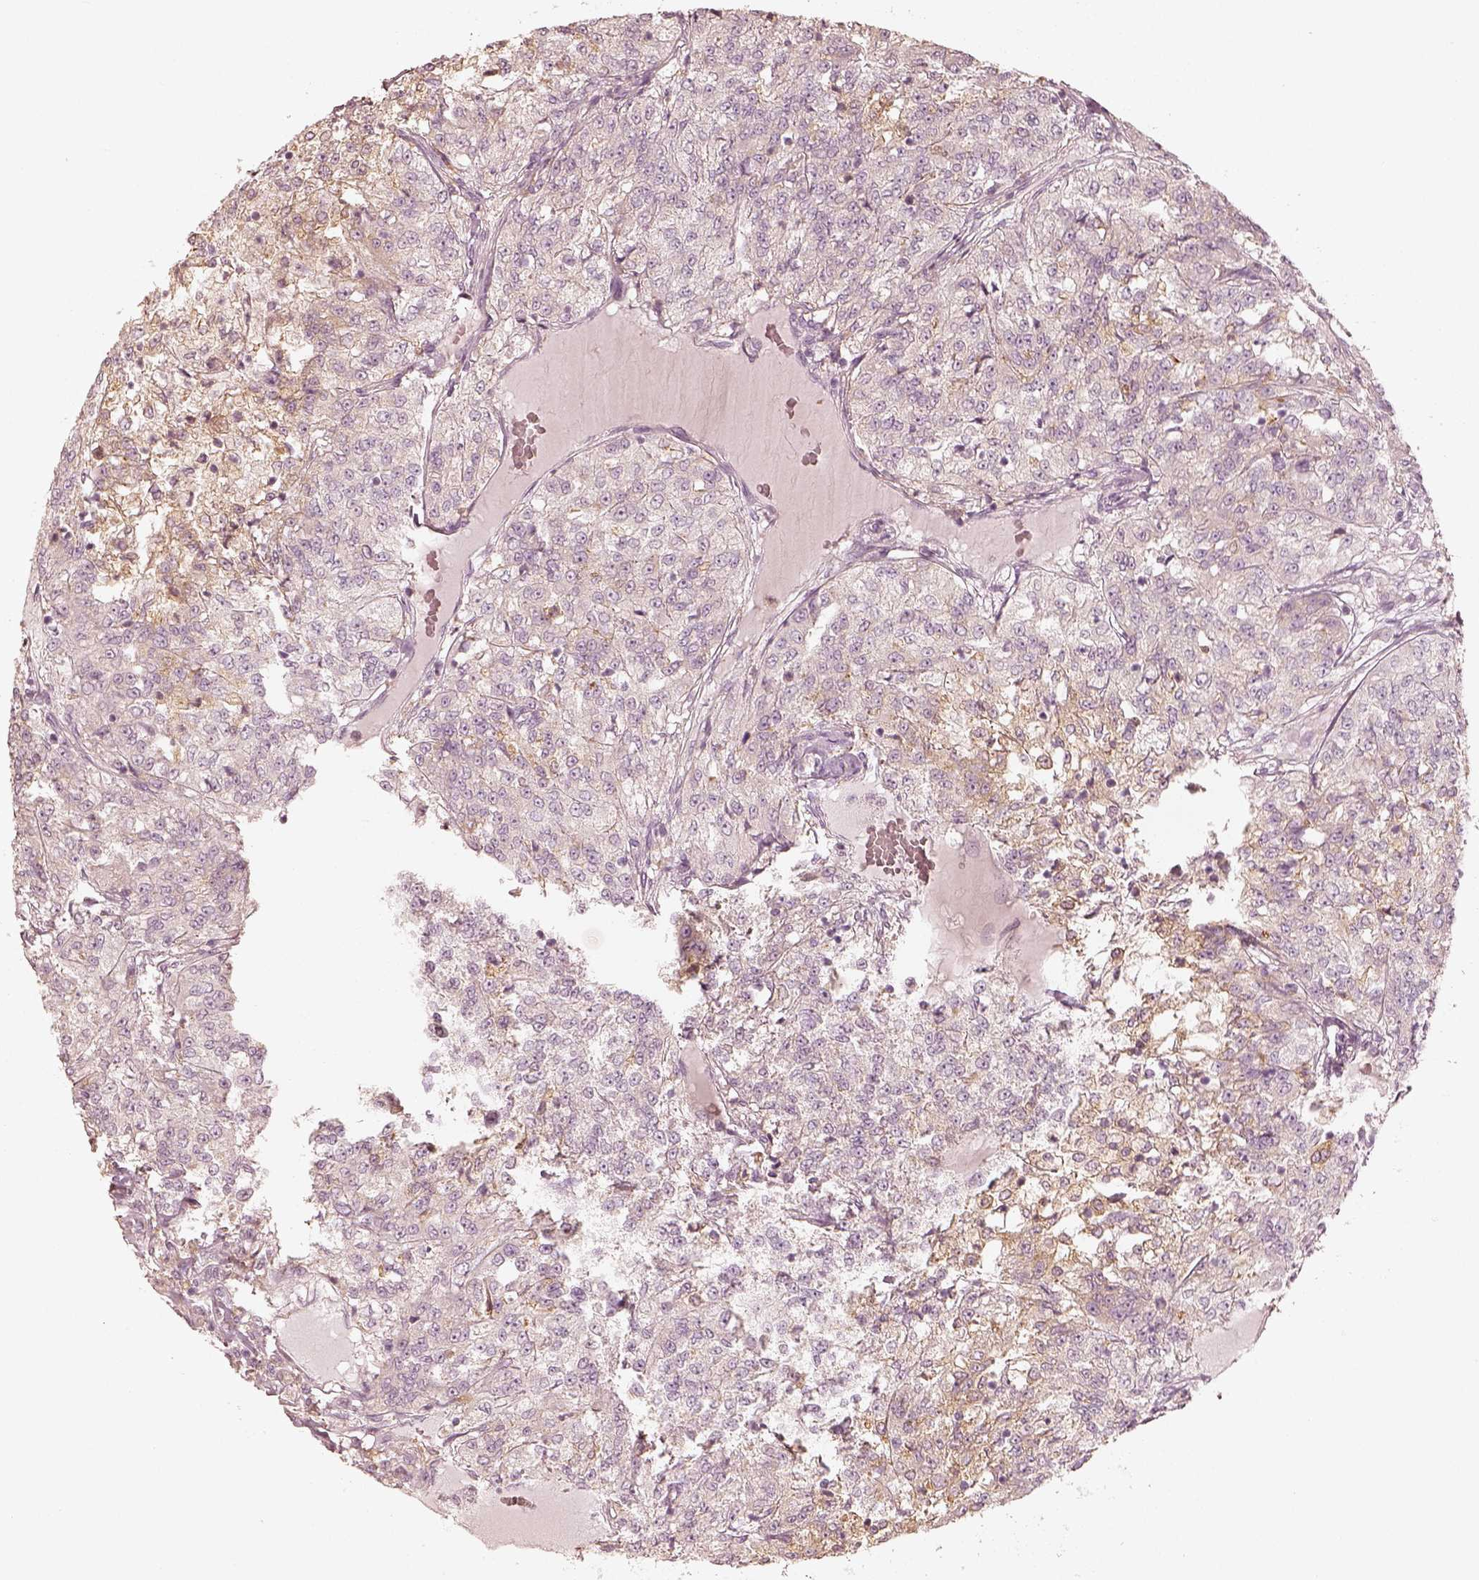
{"staining": {"intensity": "negative", "quantity": "none", "location": "none"}, "tissue": "renal cancer", "cell_type": "Tumor cells", "image_type": "cancer", "snomed": [{"axis": "morphology", "description": "Adenocarcinoma, NOS"}, {"axis": "topography", "description": "Kidney"}], "caption": "Protein analysis of renal cancer (adenocarcinoma) reveals no significant staining in tumor cells. Nuclei are stained in blue.", "gene": "FMNL2", "patient": {"sex": "female", "age": 63}}